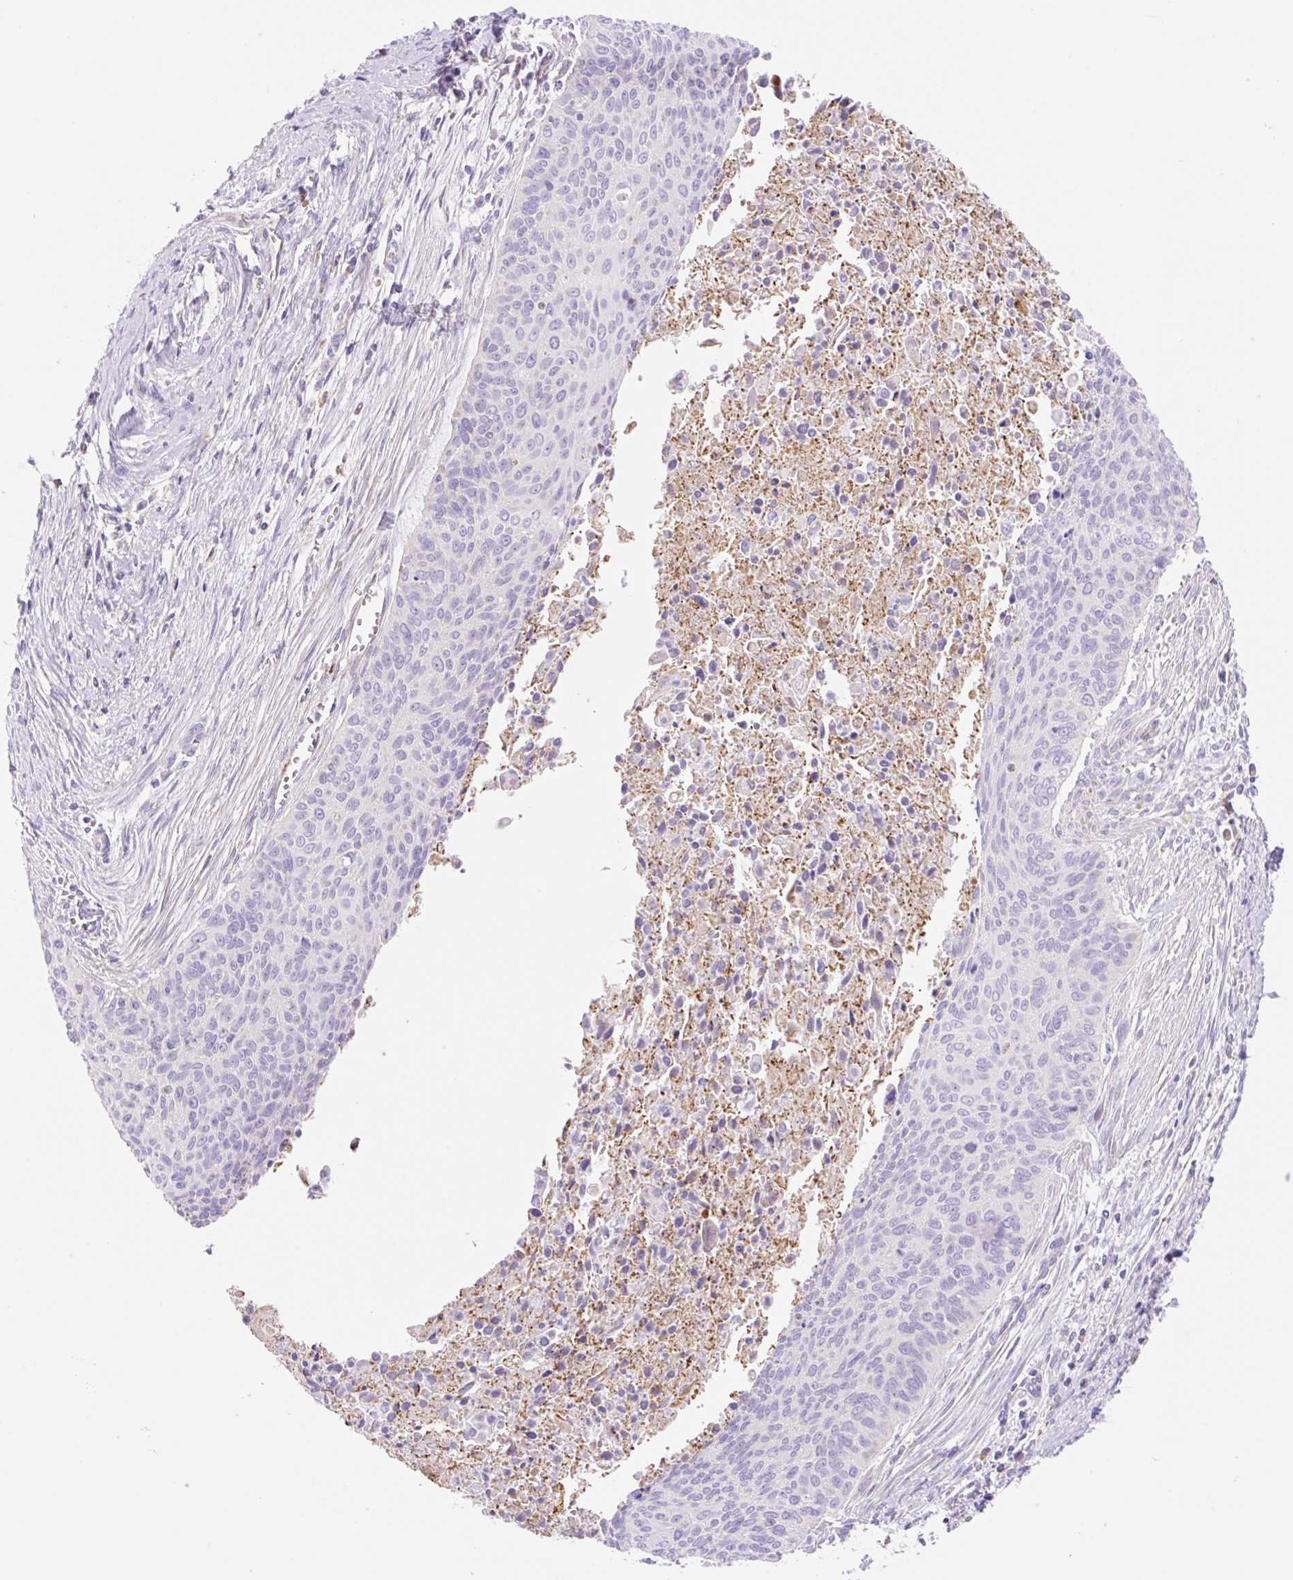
{"staining": {"intensity": "negative", "quantity": "none", "location": "none"}, "tissue": "cervical cancer", "cell_type": "Tumor cells", "image_type": "cancer", "snomed": [{"axis": "morphology", "description": "Squamous cell carcinoma, NOS"}, {"axis": "topography", "description": "Cervix"}], "caption": "This is an immunohistochemistry histopathology image of cervical squamous cell carcinoma. There is no positivity in tumor cells.", "gene": "ETNK2", "patient": {"sex": "female", "age": 55}}